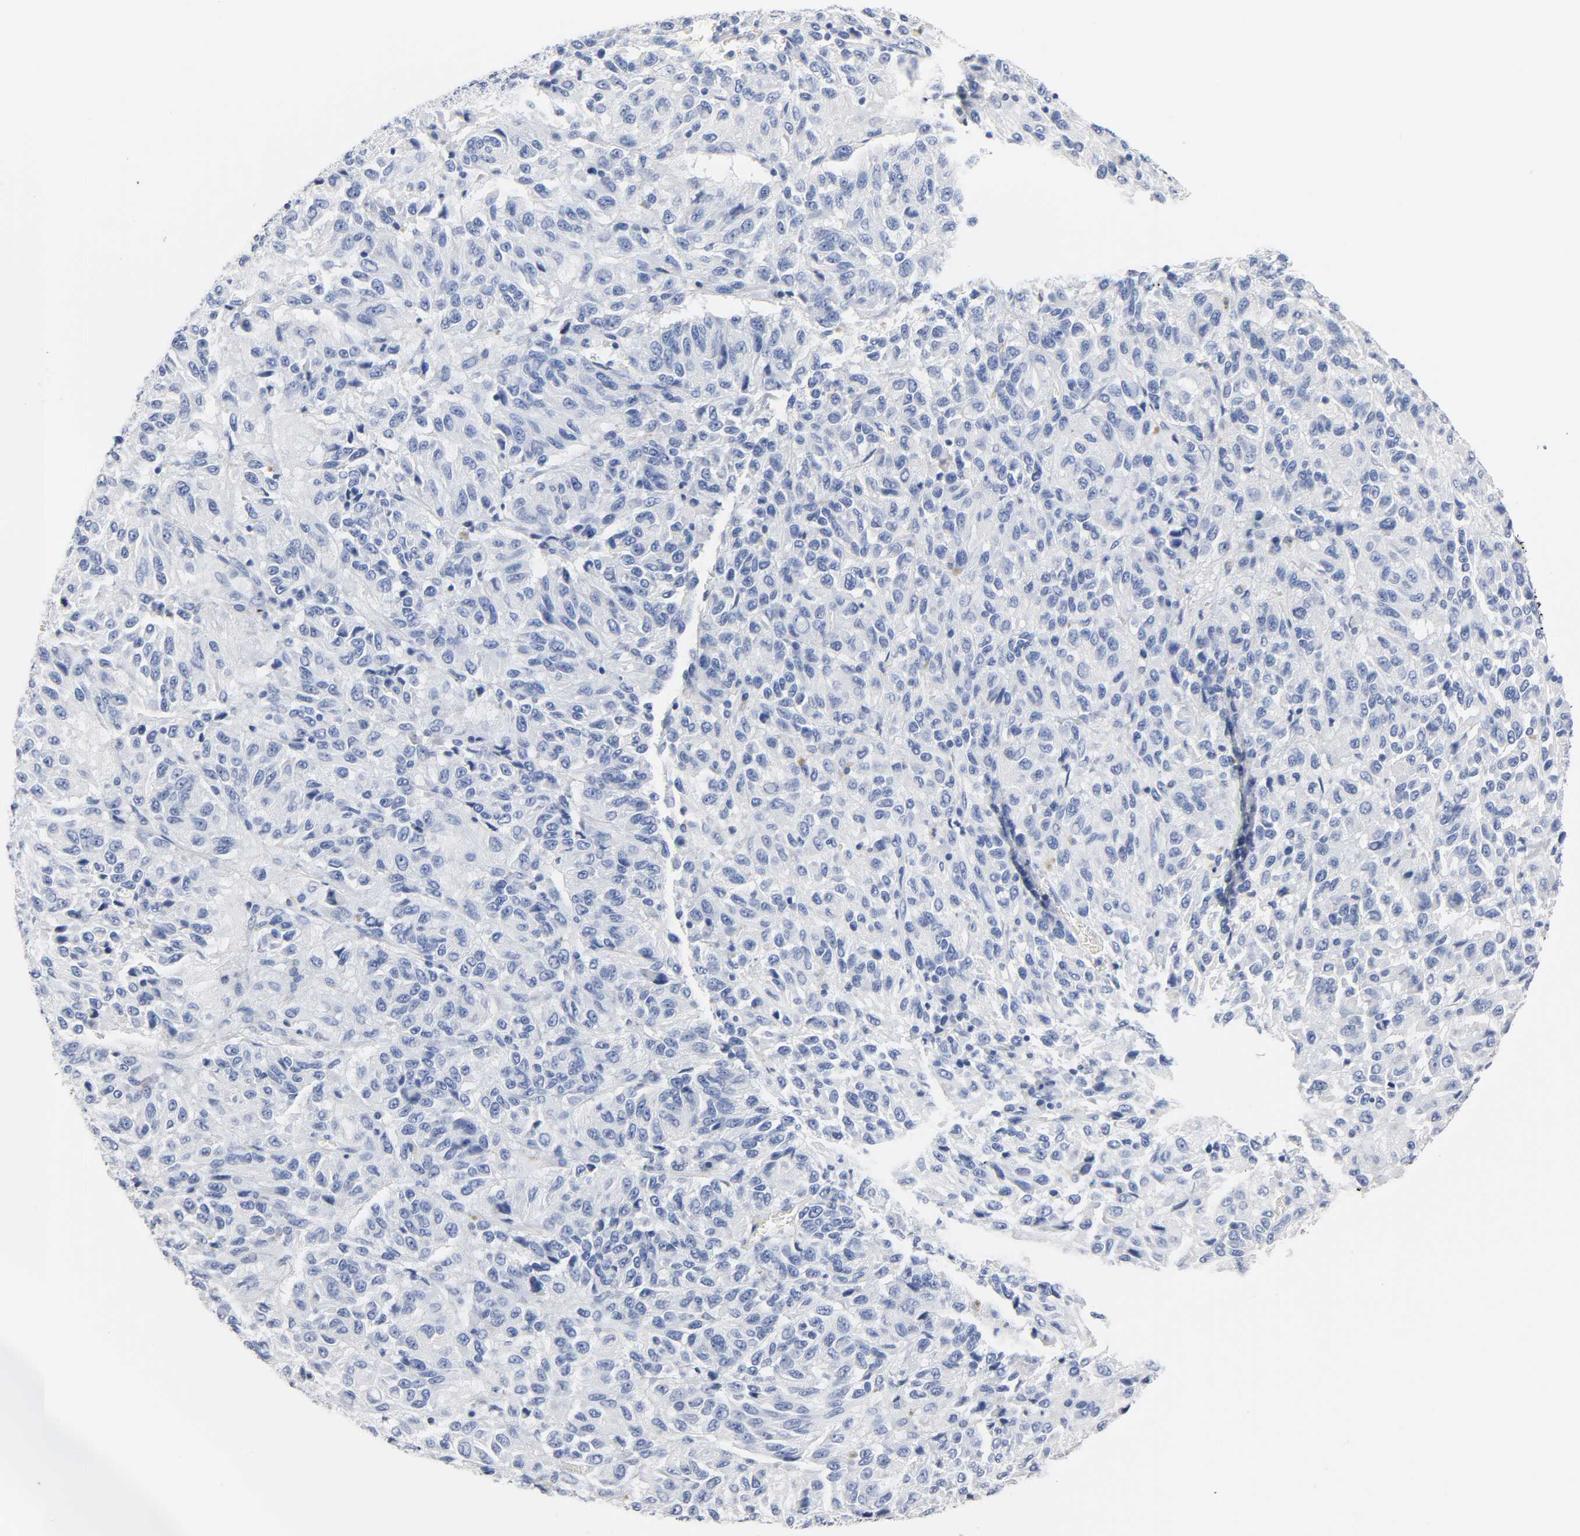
{"staining": {"intensity": "negative", "quantity": "none", "location": "none"}, "tissue": "melanoma", "cell_type": "Tumor cells", "image_type": "cancer", "snomed": [{"axis": "morphology", "description": "Malignant melanoma, Metastatic site"}, {"axis": "topography", "description": "Lung"}], "caption": "A high-resolution image shows immunohistochemistry (IHC) staining of malignant melanoma (metastatic site), which reveals no significant expression in tumor cells. The staining is performed using DAB brown chromogen with nuclei counter-stained in using hematoxylin.", "gene": "ACP3", "patient": {"sex": "male", "age": 64}}